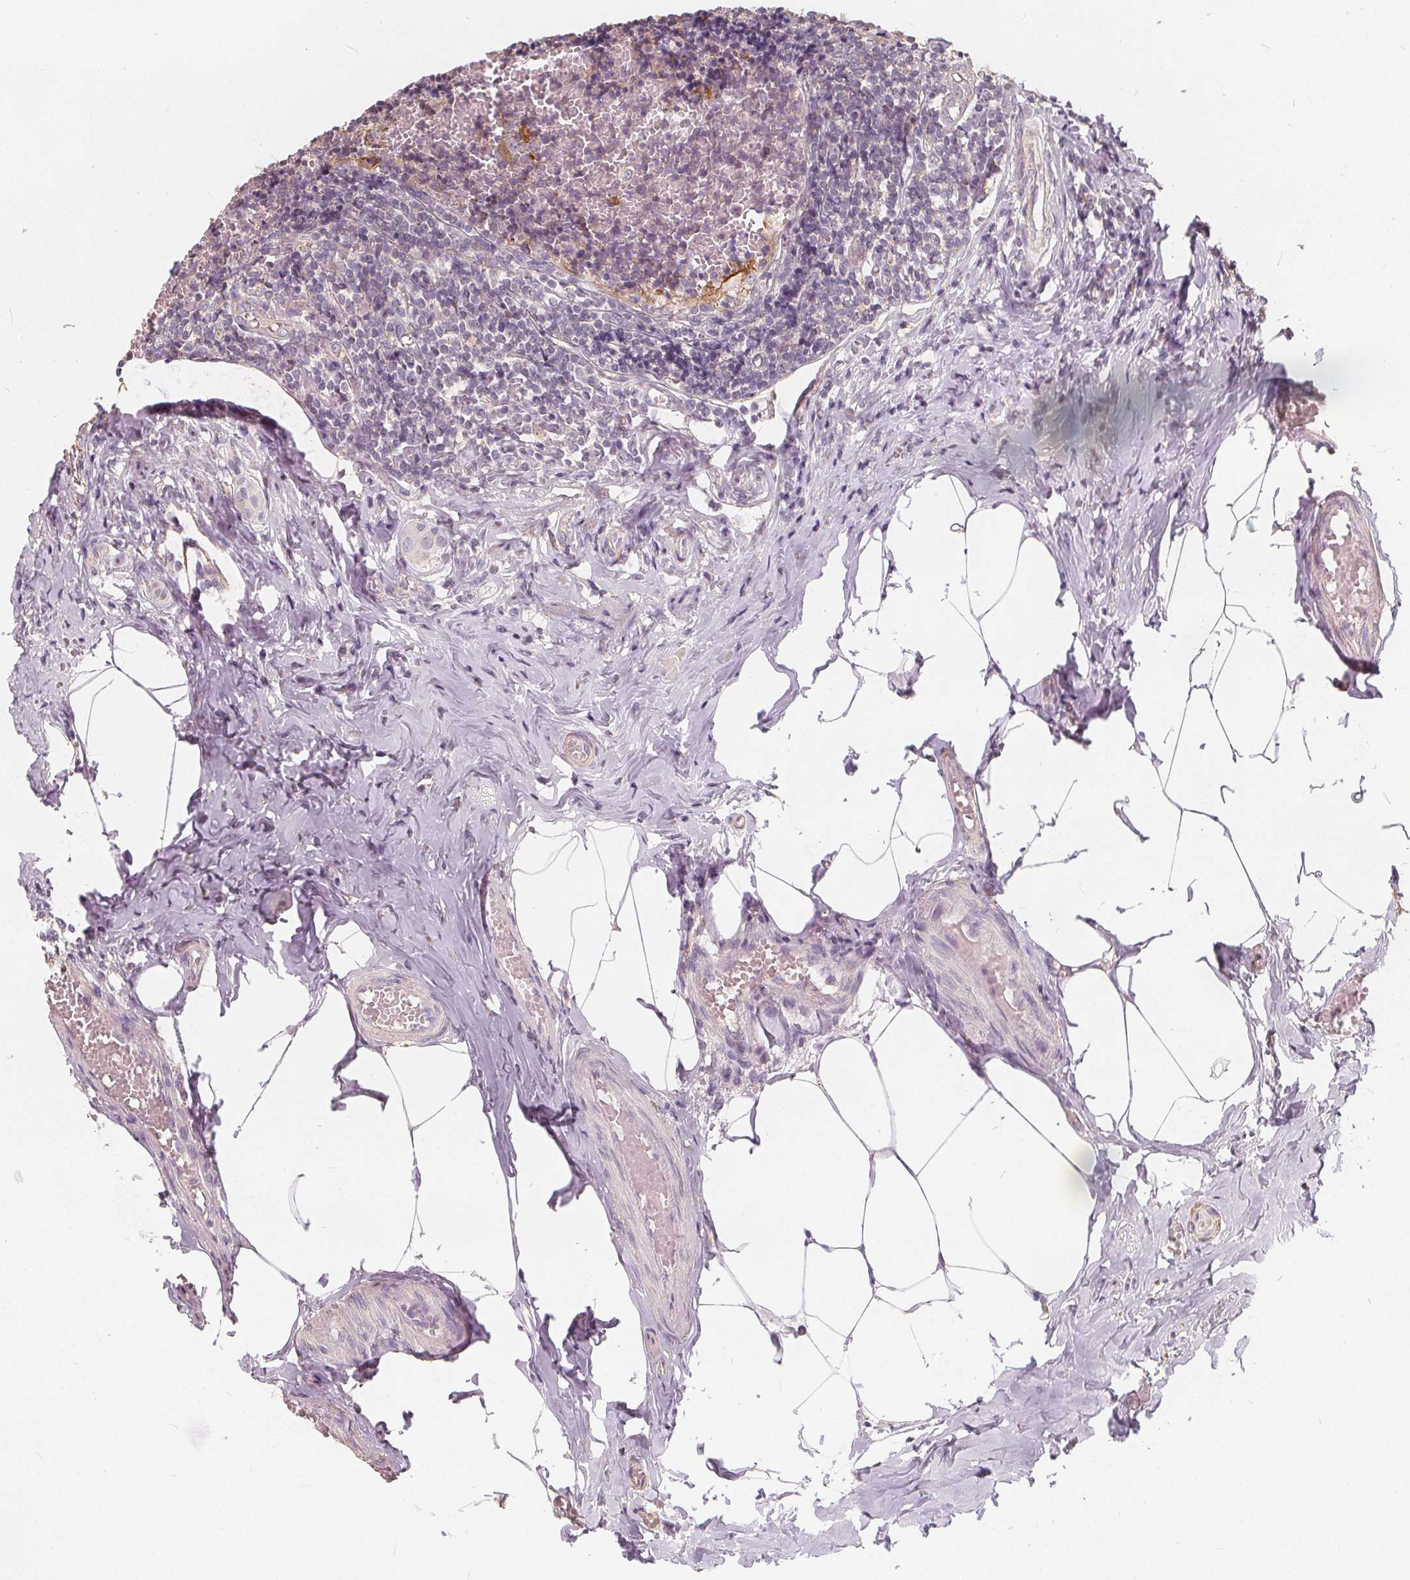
{"staining": {"intensity": "moderate", "quantity": "25%-75%", "location": "cytoplasmic/membranous"}, "tissue": "appendix", "cell_type": "Glandular cells", "image_type": "normal", "snomed": [{"axis": "morphology", "description": "Normal tissue, NOS"}, {"axis": "topography", "description": "Appendix"}], "caption": "High-power microscopy captured an immunohistochemistry (IHC) micrograph of benign appendix, revealing moderate cytoplasmic/membranous expression in about 25%-75% of glandular cells. (DAB (3,3'-diaminobenzidine) IHC with brightfield microscopy, high magnification).", "gene": "DRC3", "patient": {"sex": "female", "age": 32}}